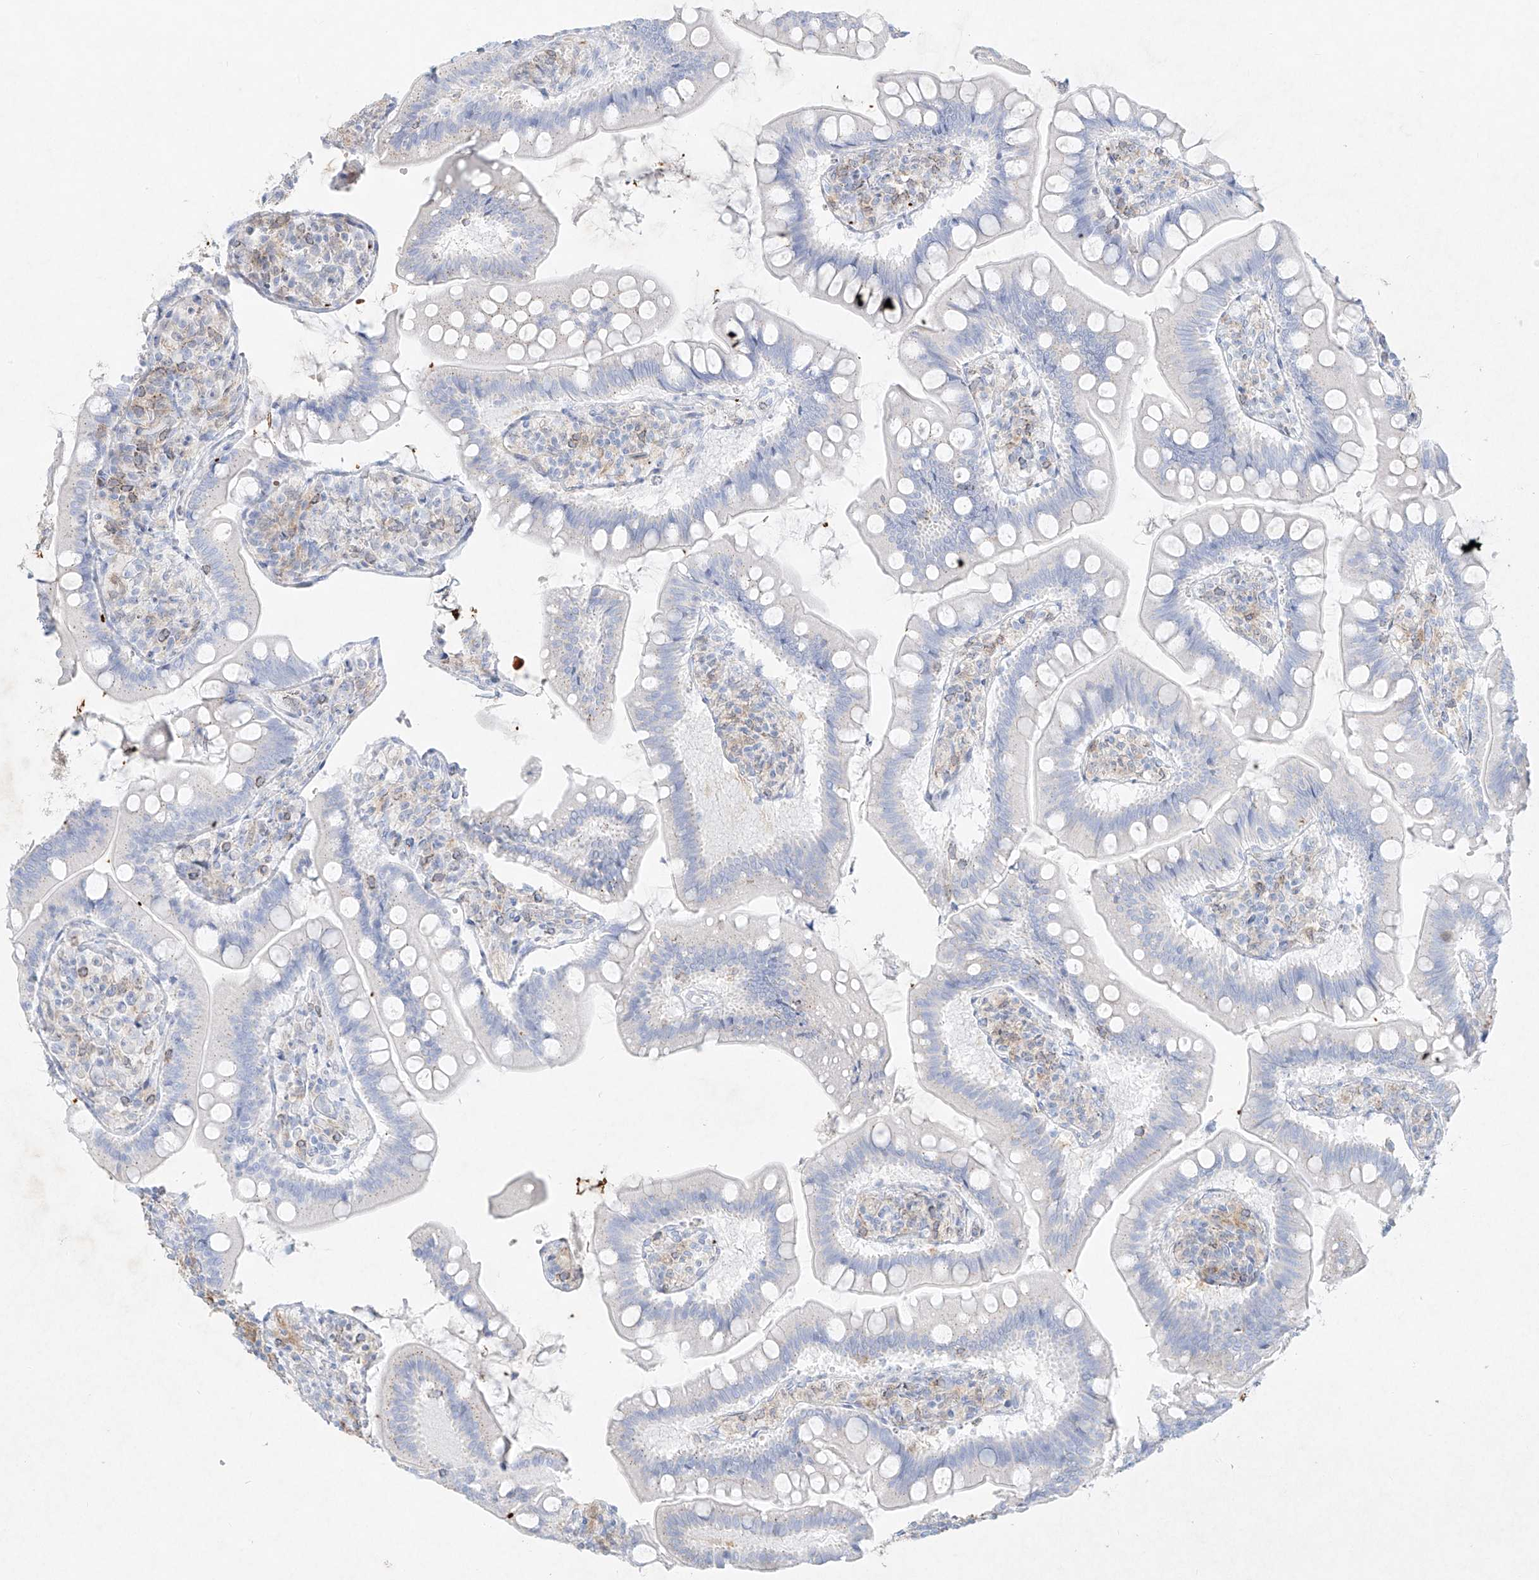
{"staining": {"intensity": "negative", "quantity": "none", "location": "none"}, "tissue": "small intestine", "cell_type": "Glandular cells", "image_type": "normal", "snomed": [{"axis": "morphology", "description": "Normal tissue, NOS"}, {"axis": "topography", "description": "Small intestine"}], "caption": "Histopathology image shows no significant protein expression in glandular cells of normal small intestine.", "gene": "PLEK", "patient": {"sex": "male", "age": 7}}